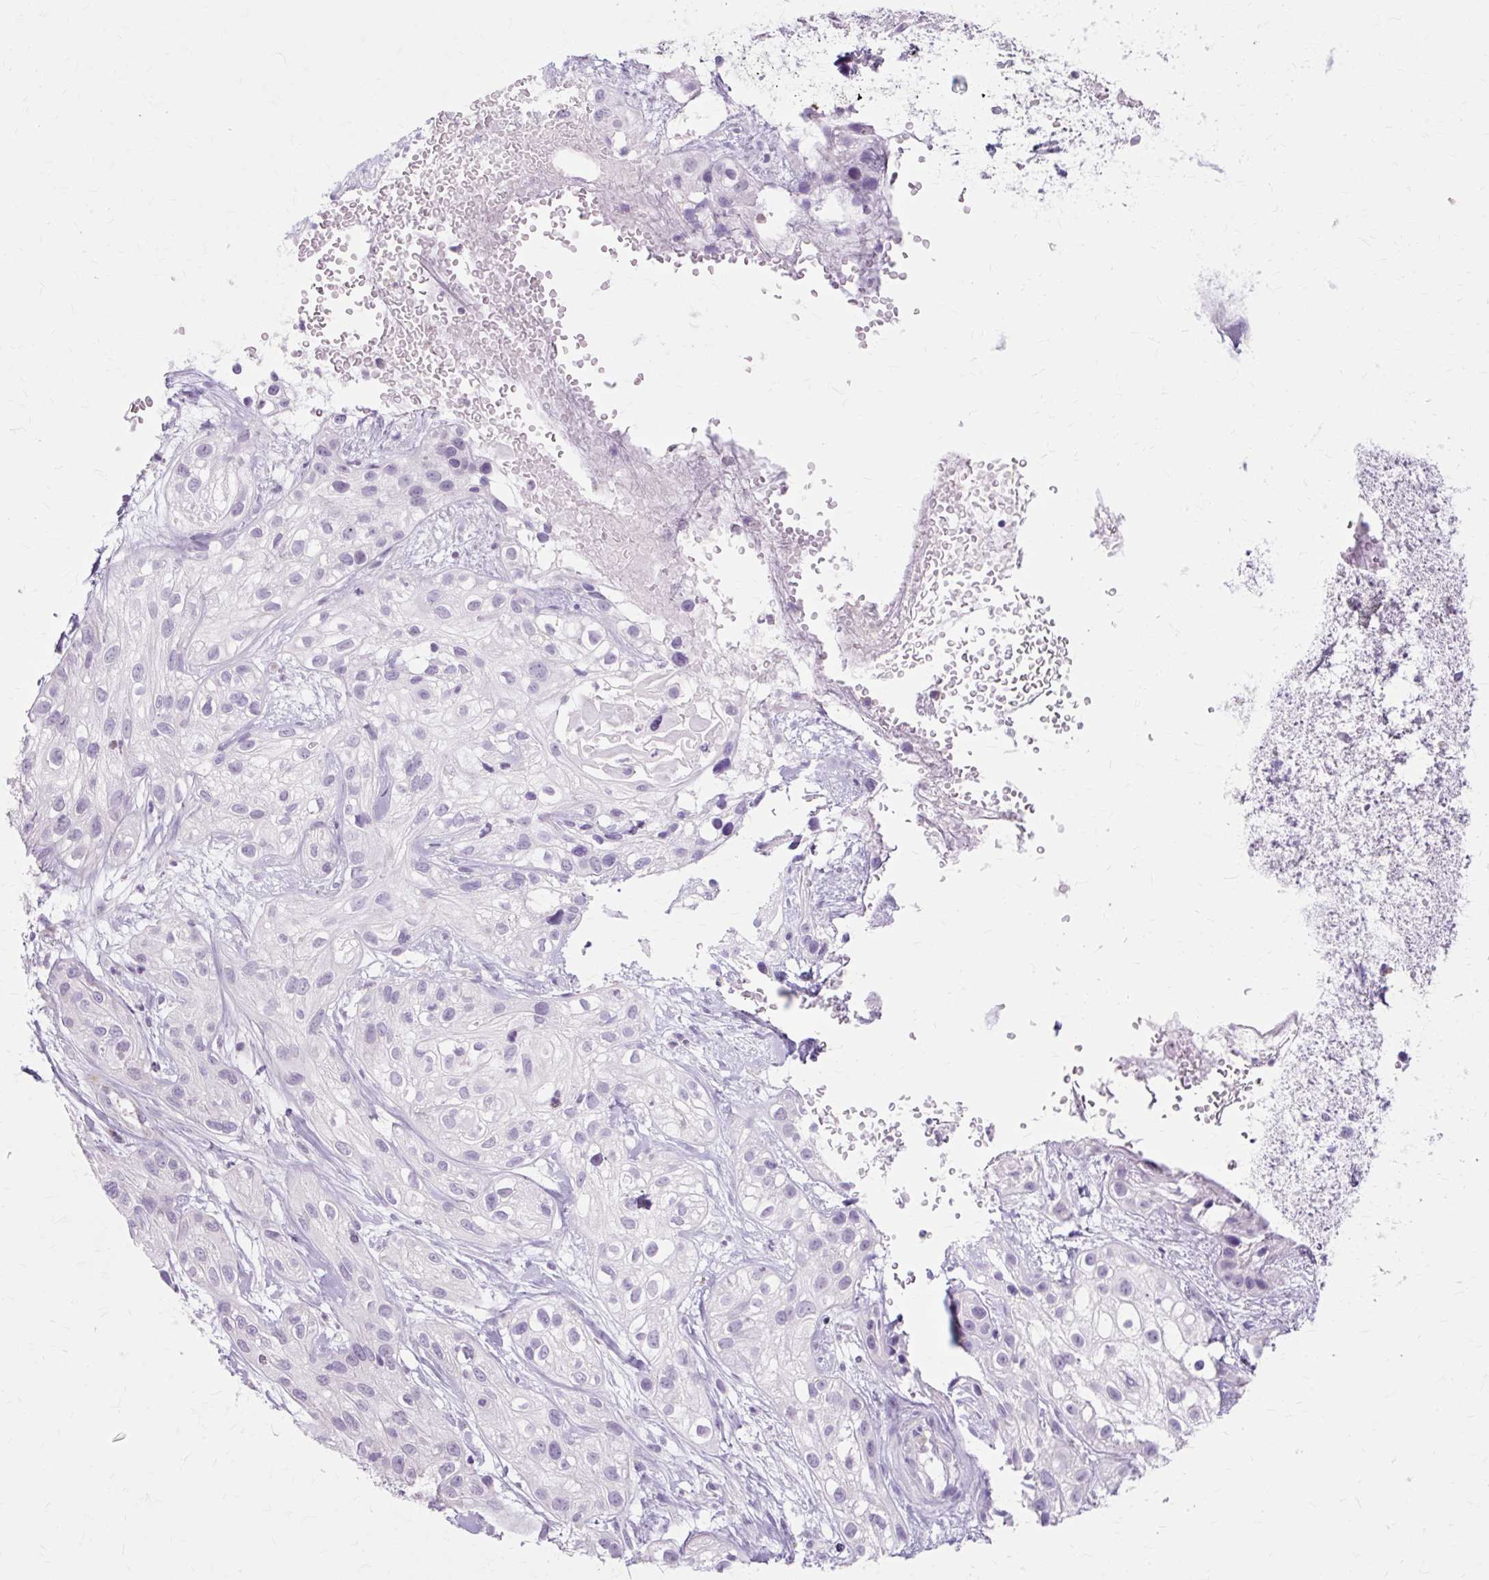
{"staining": {"intensity": "negative", "quantity": "none", "location": "none"}, "tissue": "skin cancer", "cell_type": "Tumor cells", "image_type": "cancer", "snomed": [{"axis": "morphology", "description": "Squamous cell carcinoma, NOS"}, {"axis": "topography", "description": "Skin"}], "caption": "This is a histopathology image of immunohistochemistry (IHC) staining of squamous cell carcinoma (skin), which shows no expression in tumor cells.", "gene": "ZNF35", "patient": {"sex": "male", "age": 82}}